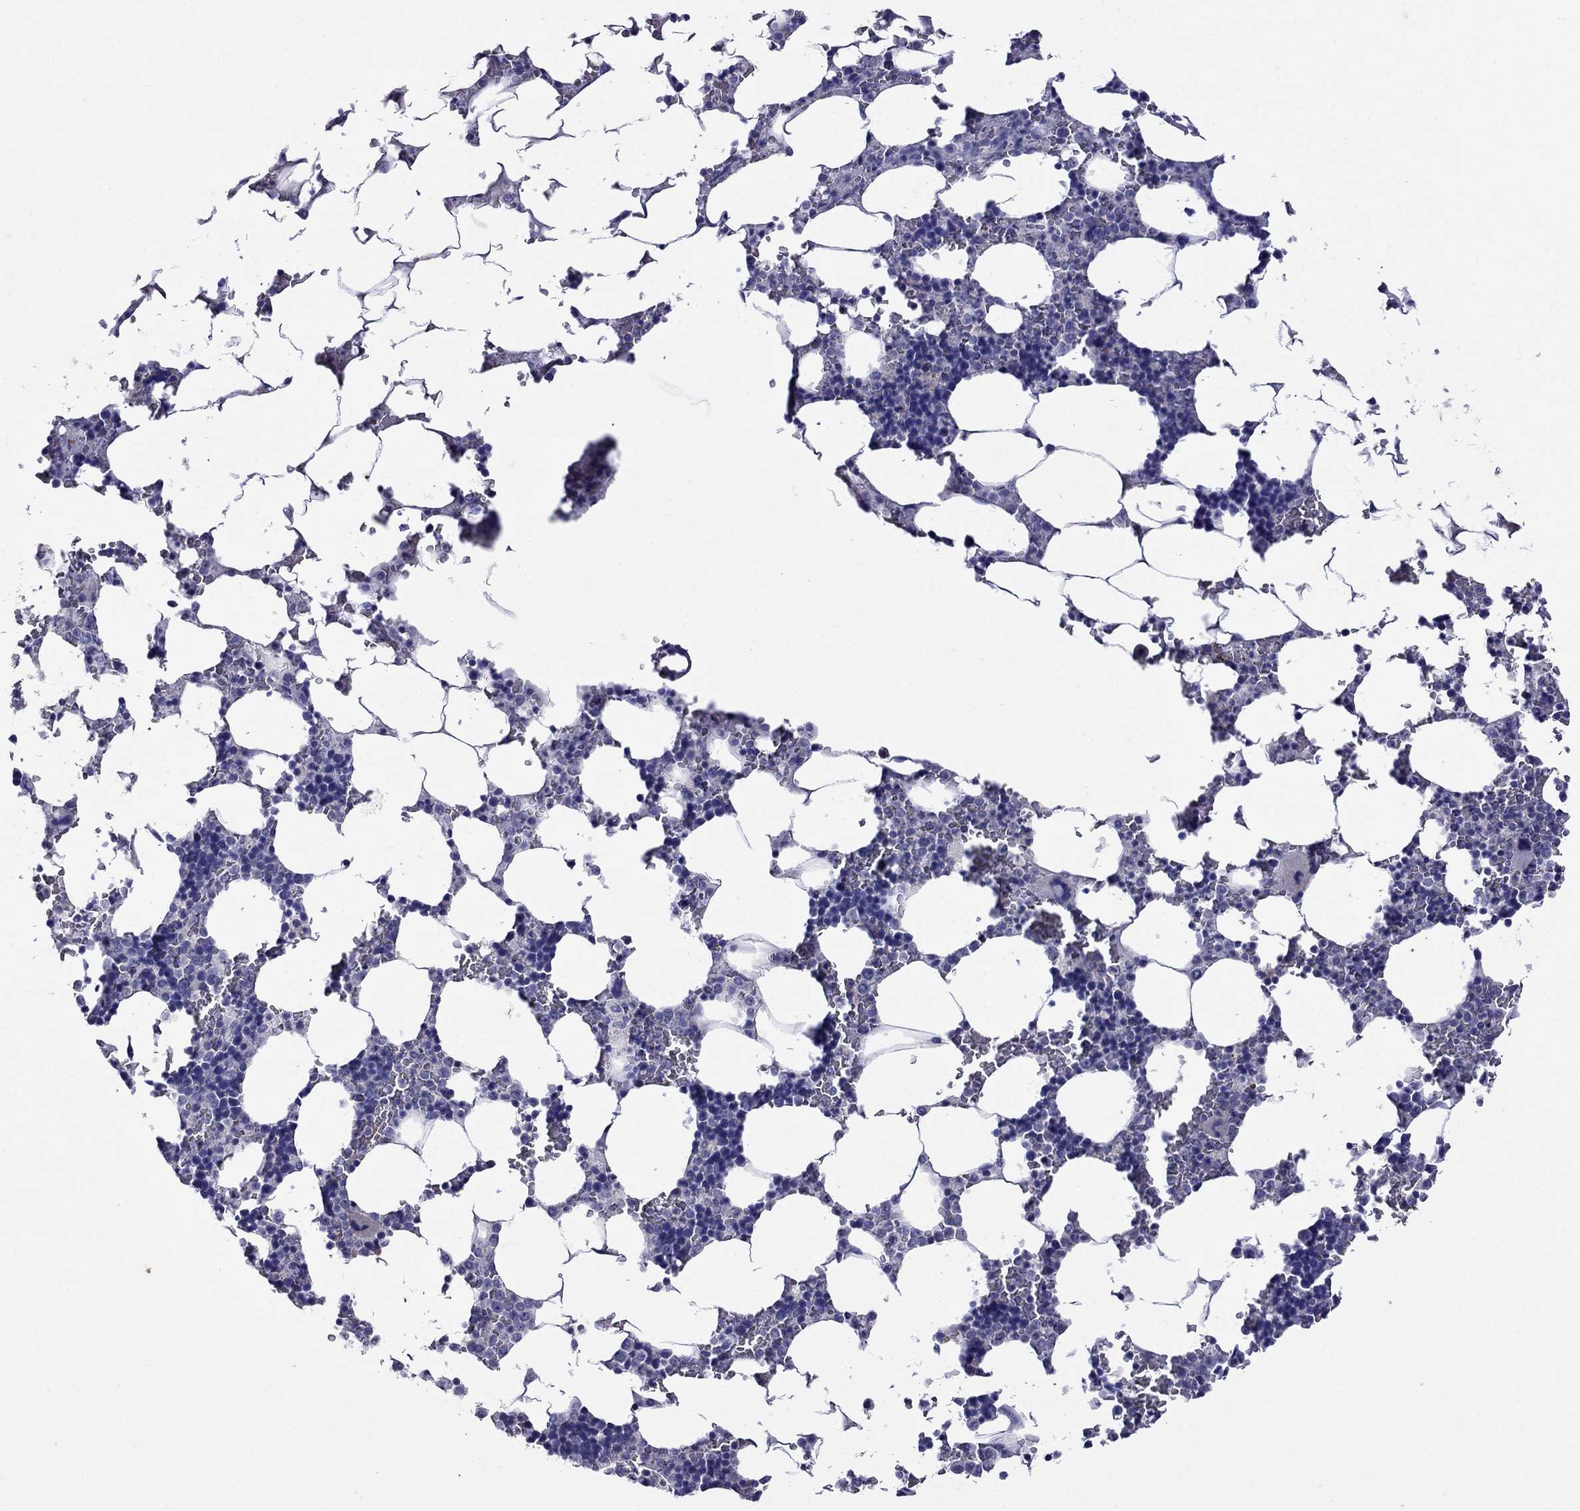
{"staining": {"intensity": "negative", "quantity": "none", "location": "none"}, "tissue": "bone marrow", "cell_type": "Hematopoietic cells", "image_type": "normal", "snomed": [{"axis": "morphology", "description": "Normal tissue, NOS"}, {"axis": "topography", "description": "Bone marrow"}], "caption": "The photomicrograph displays no staining of hematopoietic cells in unremarkable bone marrow.", "gene": "STAR", "patient": {"sex": "male", "age": 51}}